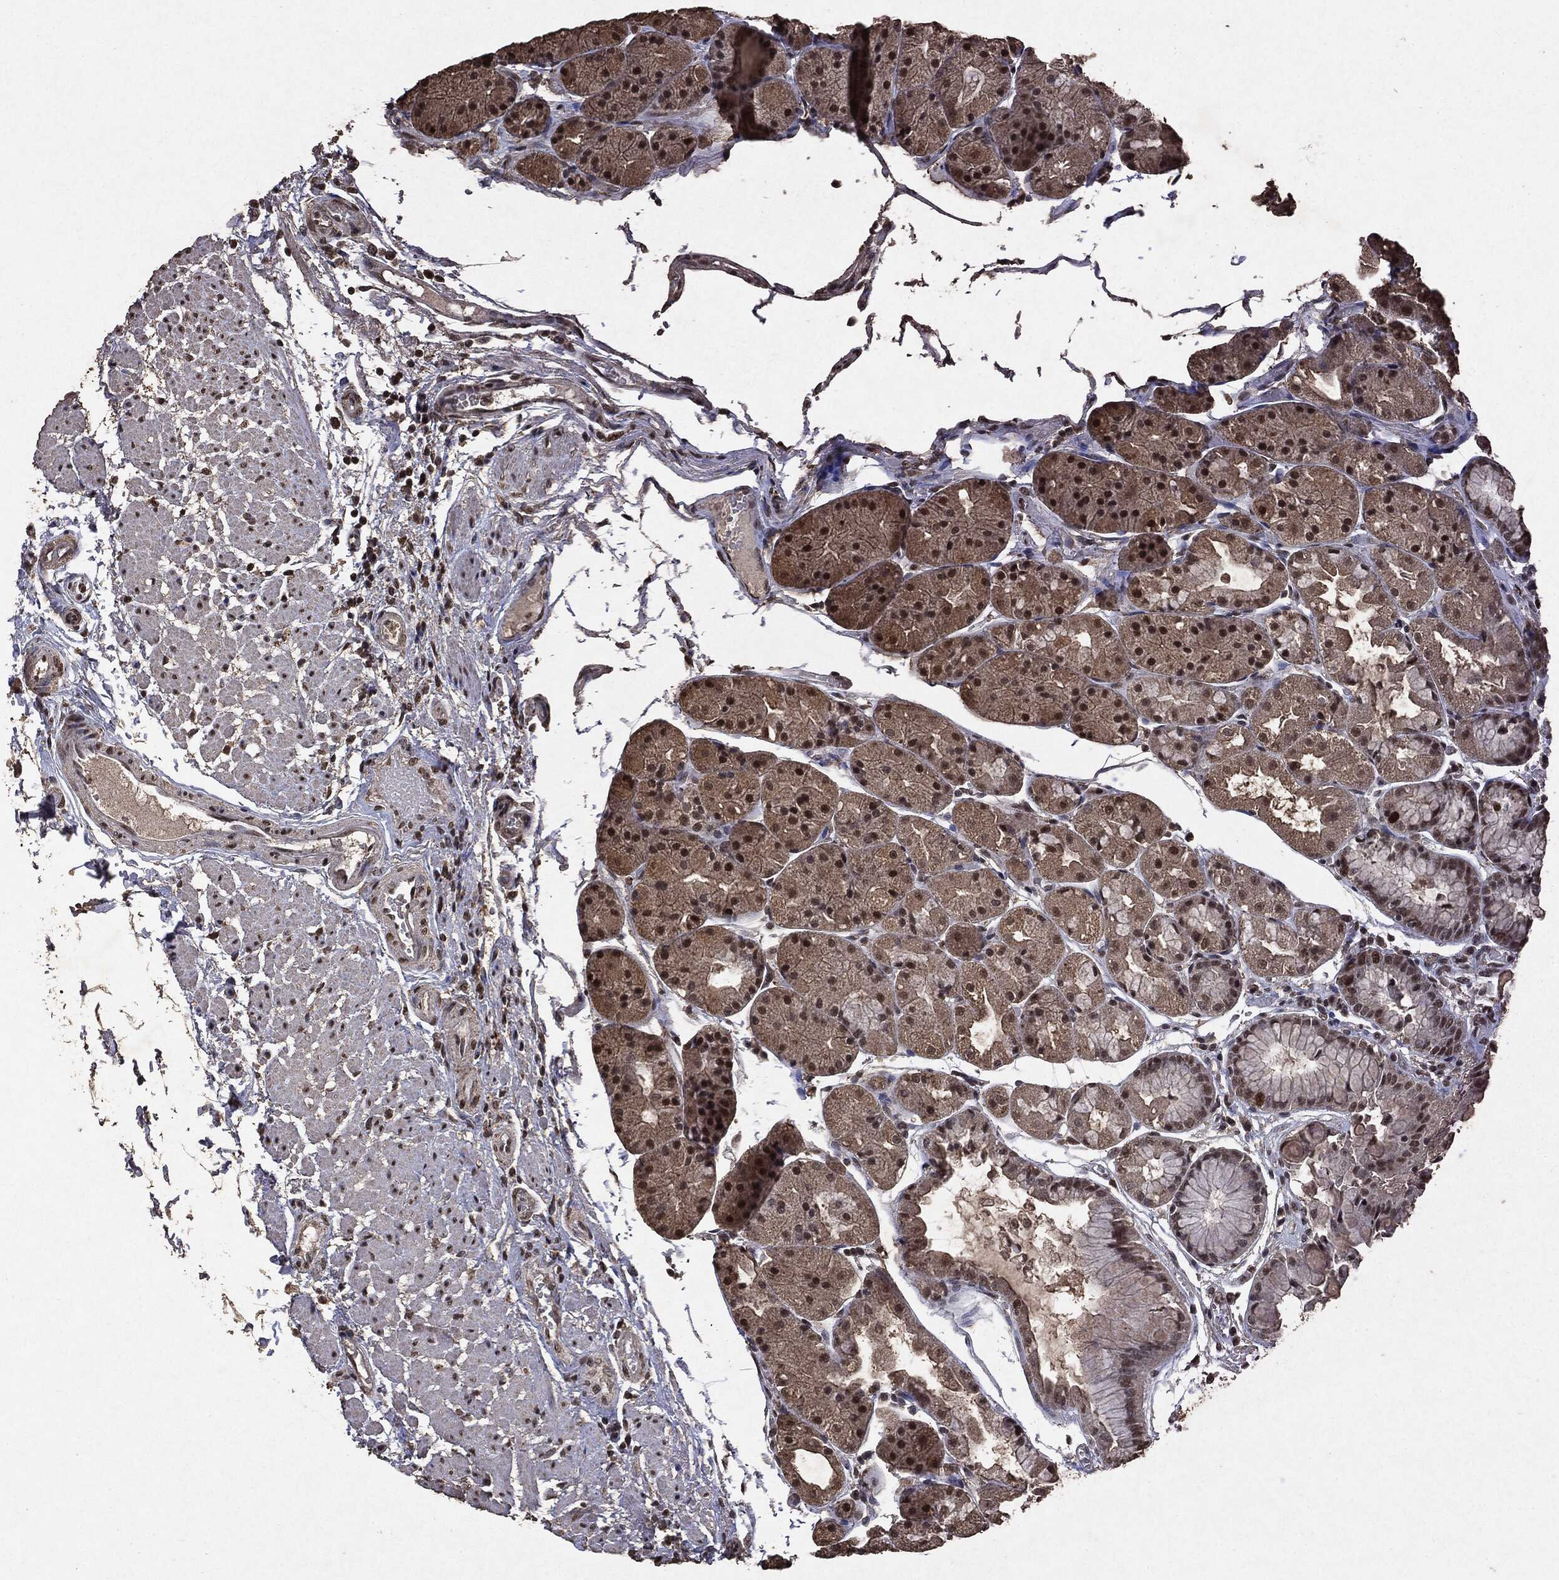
{"staining": {"intensity": "moderate", "quantity": "25%-75%", "location": "cytoplasmic/membranous,nuclear"}, "tissue": "stomach", "cell_type": "Glandular cells", "image_type": "normal", "snomed": [{"axis": "morphology", "description": "Normal tissue, NOS"}, {"axis": "topography", "description": "Stomach, upper"}], "caption": "Immunohistochemistry (IHC) (DAB (3,3'-diaminobenzidine)) staining of benign human stomach reveals moderate cytoplasmic/membranous,nuclear protein expression in approximately 25%-75% of glandular cells.", "gene": "RAD18", "patient": {"sex": "male", "age": 72}}